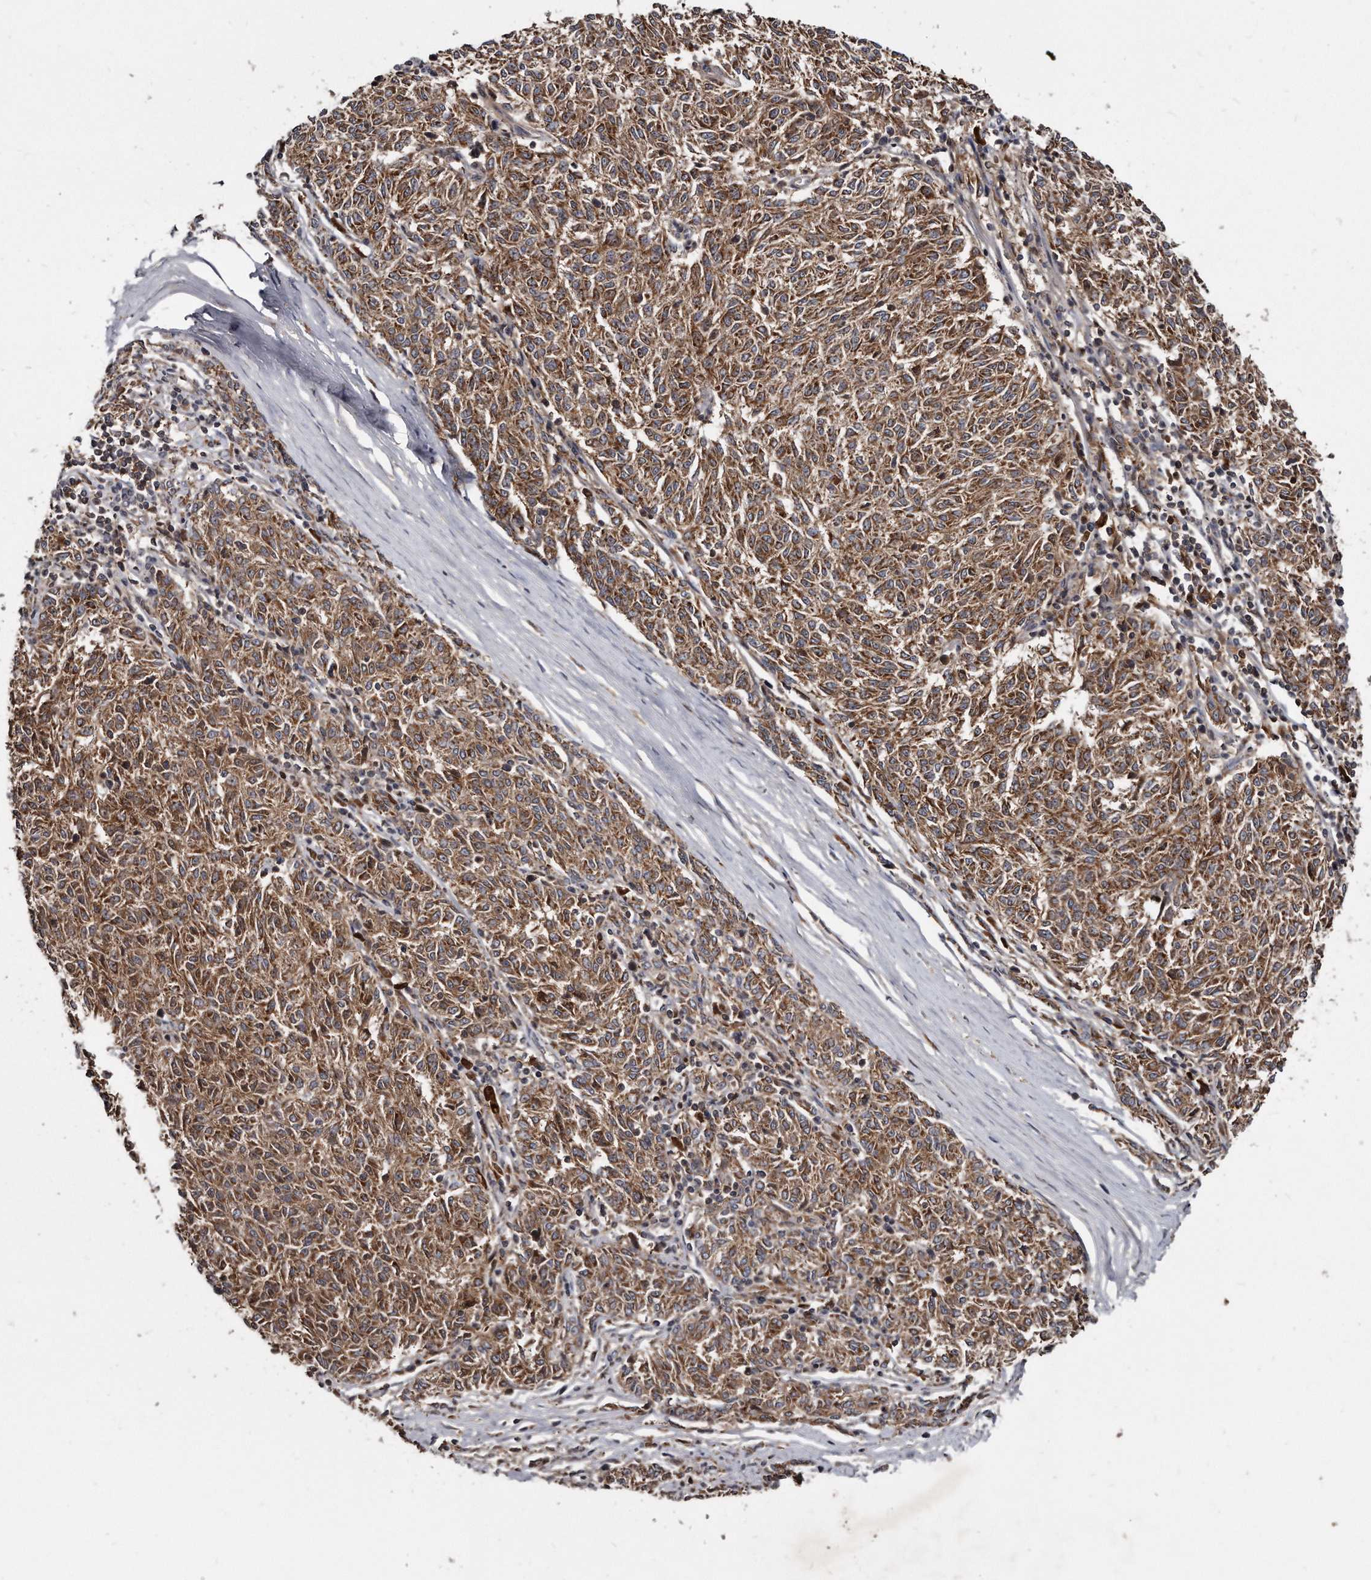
{"staining": {"intensity": "moderate", "quantity": ">75%", "location": "cytoplasmic/membranous"}, "tissue": "melanoma", "cell_type": "Tumor cells", "image_type": "cancer", "snomed": [{"axis": "morphology", "description": "Malignant melanoma, NOS"}, {"axis": "topography", "description": "Skin"}], "caption": "Malignant melanoma stained with DAB (3,3'-diaminobenzidine) immunohistochemistry displays medium levels of moderate cytoplasmic/membranous positivity in about >75% of tumor cells.", "gene": "FAM136A", "patient": {"sex": "female", "age": 72}}